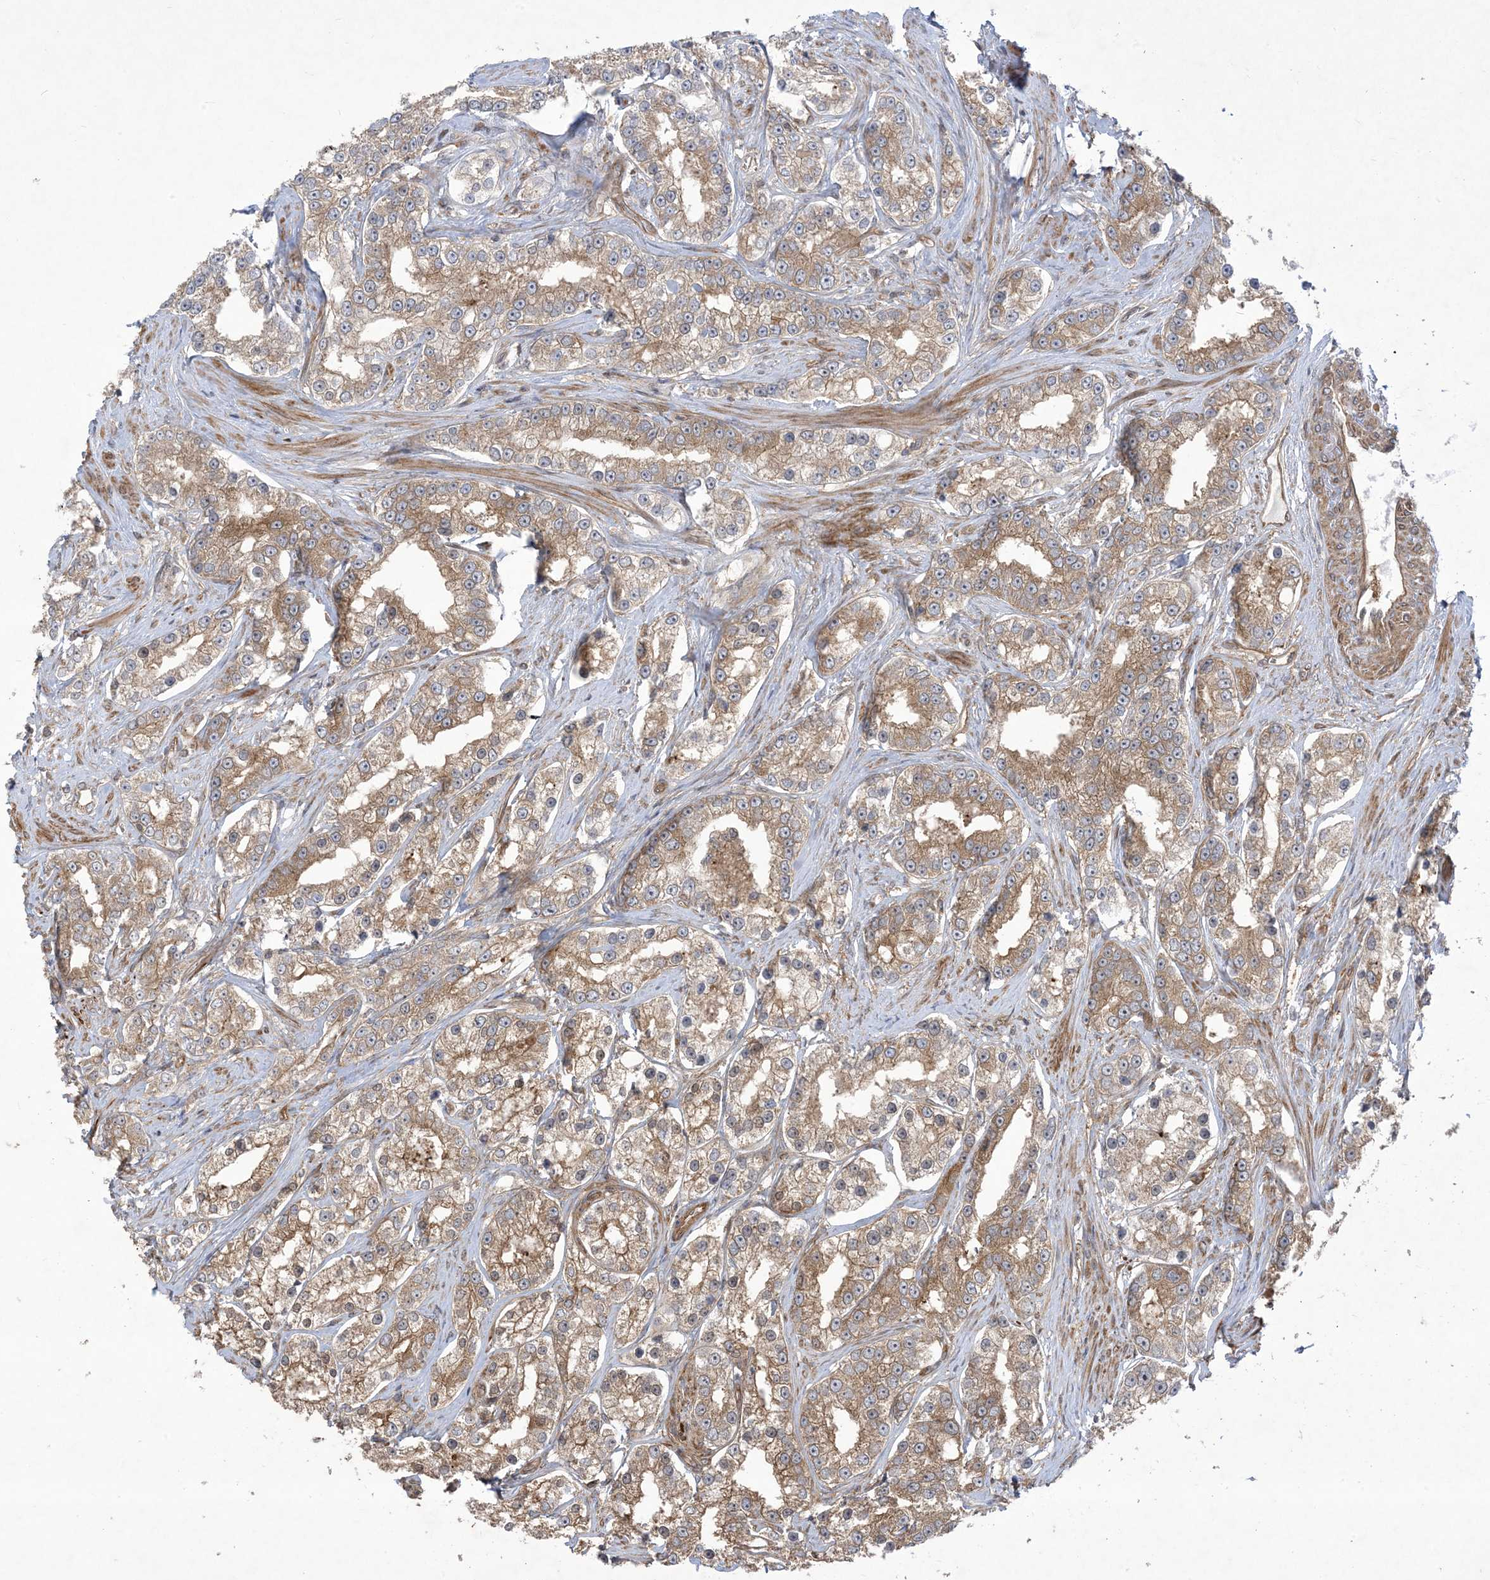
{"staining": {"intensity": "moderate", "quantity": ">75%", "location": "cytoplasmic/membranous"}, "tissue": "prostate cancer", "cell_type": "Tumor cells", "image_type": "cancer", "snomed": [{"axis": "morphology", "description": "Normal tissue, NOS"}, {"axis": "morphology", "description": "Adenocarcinoma, High grade"}, {"axis": "topography", "description": "Prostate"}], "caption": "Tumor cells display moderate cytoplasmic/membranous expression in approximately >75% of cells in prostate adenocarcinoma (high-grade). The protein of interest is shown in brown color, while the nuclei are stained blue.", "gene": "SOGA3", "patient": {"sex": "male", "age": 83}}